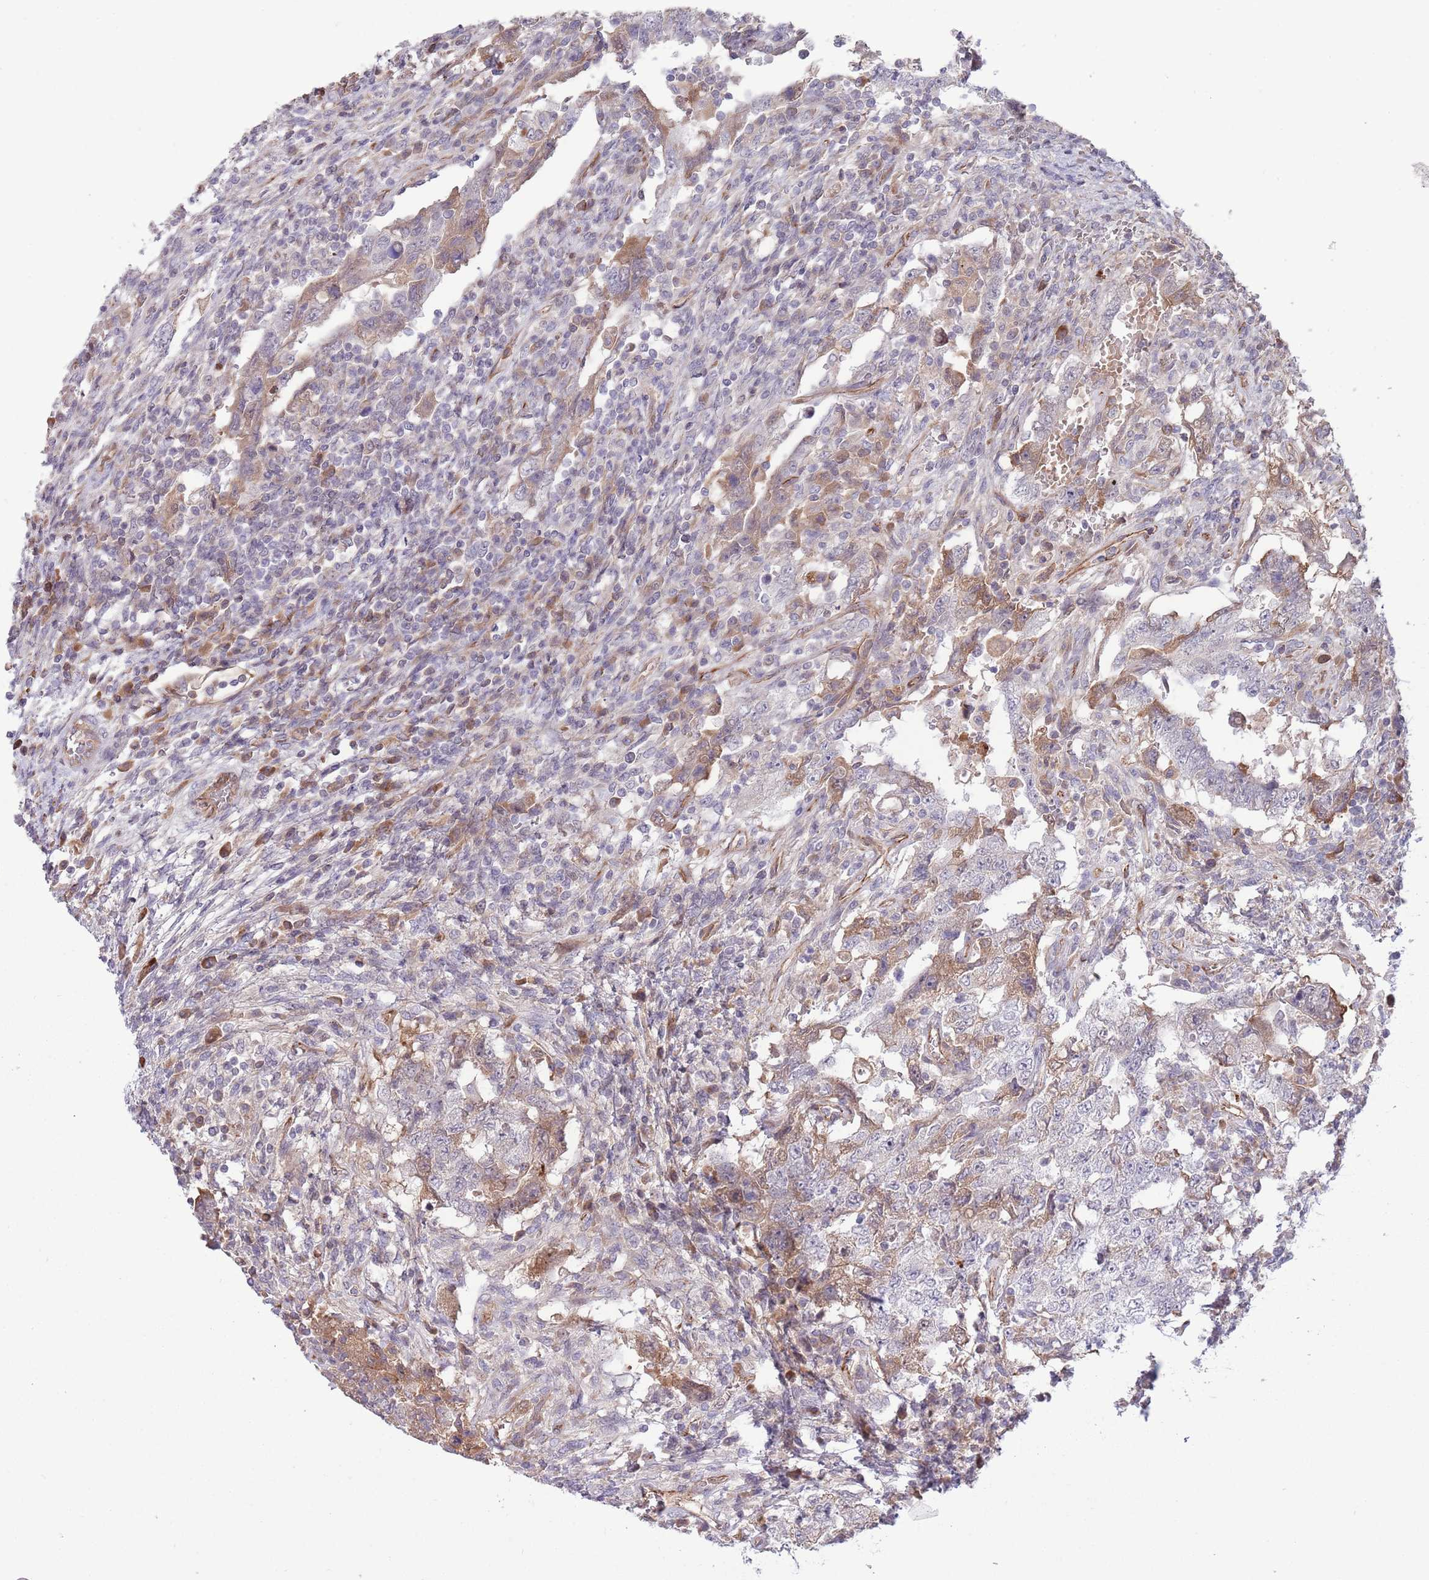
{"staining": {"intensity": "moderate", "quantity": "<25%", "location": "cytoplasmic/membranous"}, "tissue": "testis cancer", "cell_type": "Tumor cells", "image_type": "cancer", "snomed": [{"axis": "morphology", "description": "Carcinoma, Embryonal, NOS"}, {"axis": "topography", "description": "Testis"}], "caption": "This photomicrograph reveals embryonal carcinoma (testis) stained with IHC to label a protein in brown. The cytoplasmic/membranous of tumor cells show moderate positivity for the protein. Nuclei are counter-stained blue.", "gene": "DPP10", "patient": {"sex": "male", "age": 26}}